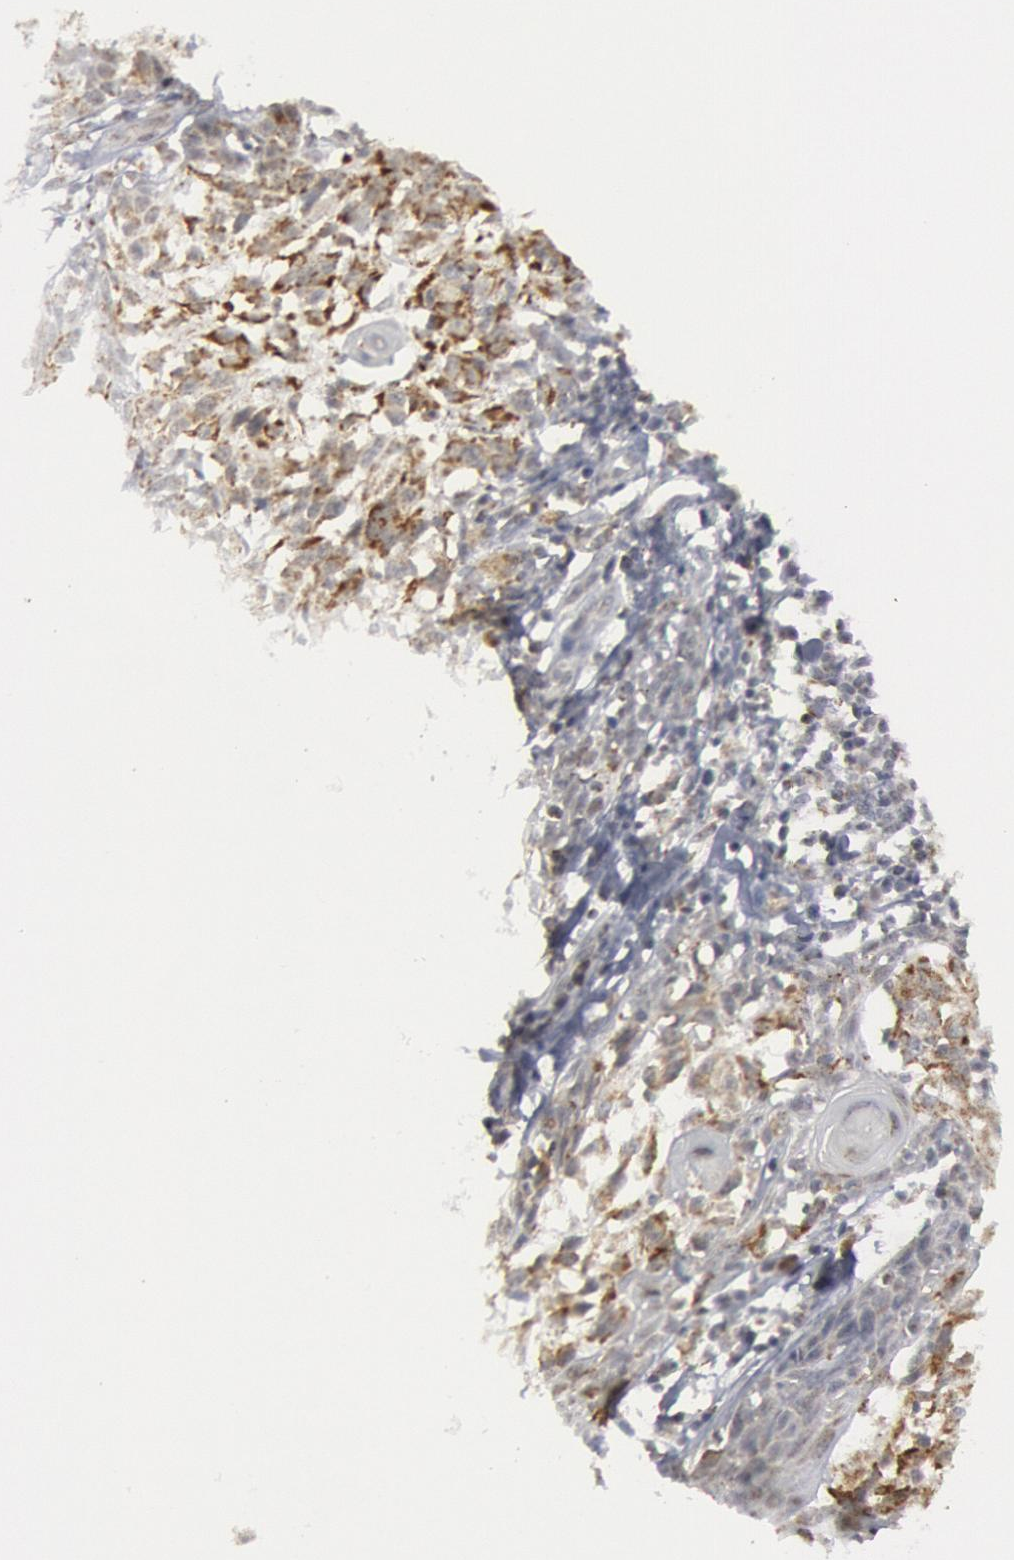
{"staining": {"intensity": "moderate", "quantity": ">75%", "location": "cytoplasmic/membranous"}, "tissue": "melanoma", "cell_type": "Tumor cells", "image_type": "cancer", "snomed": [{"axis": "morphology", "description": "Malignant melanoma, NOS"}, {"axis": "topography", "description": "Skin"}], "caption": "Melanoma stained with immunohistochemistry reveals moderate cytoplasmic/membranous positivity in approximately >75% of tumor cells. The staining was performed using DAB to visualize the protein expression in brown, while the nuclei were stained in blue with hematoxylin (Magnification: 20x).", "gene": "CASP9", "patient": {"sex": "female", "age": 77}}